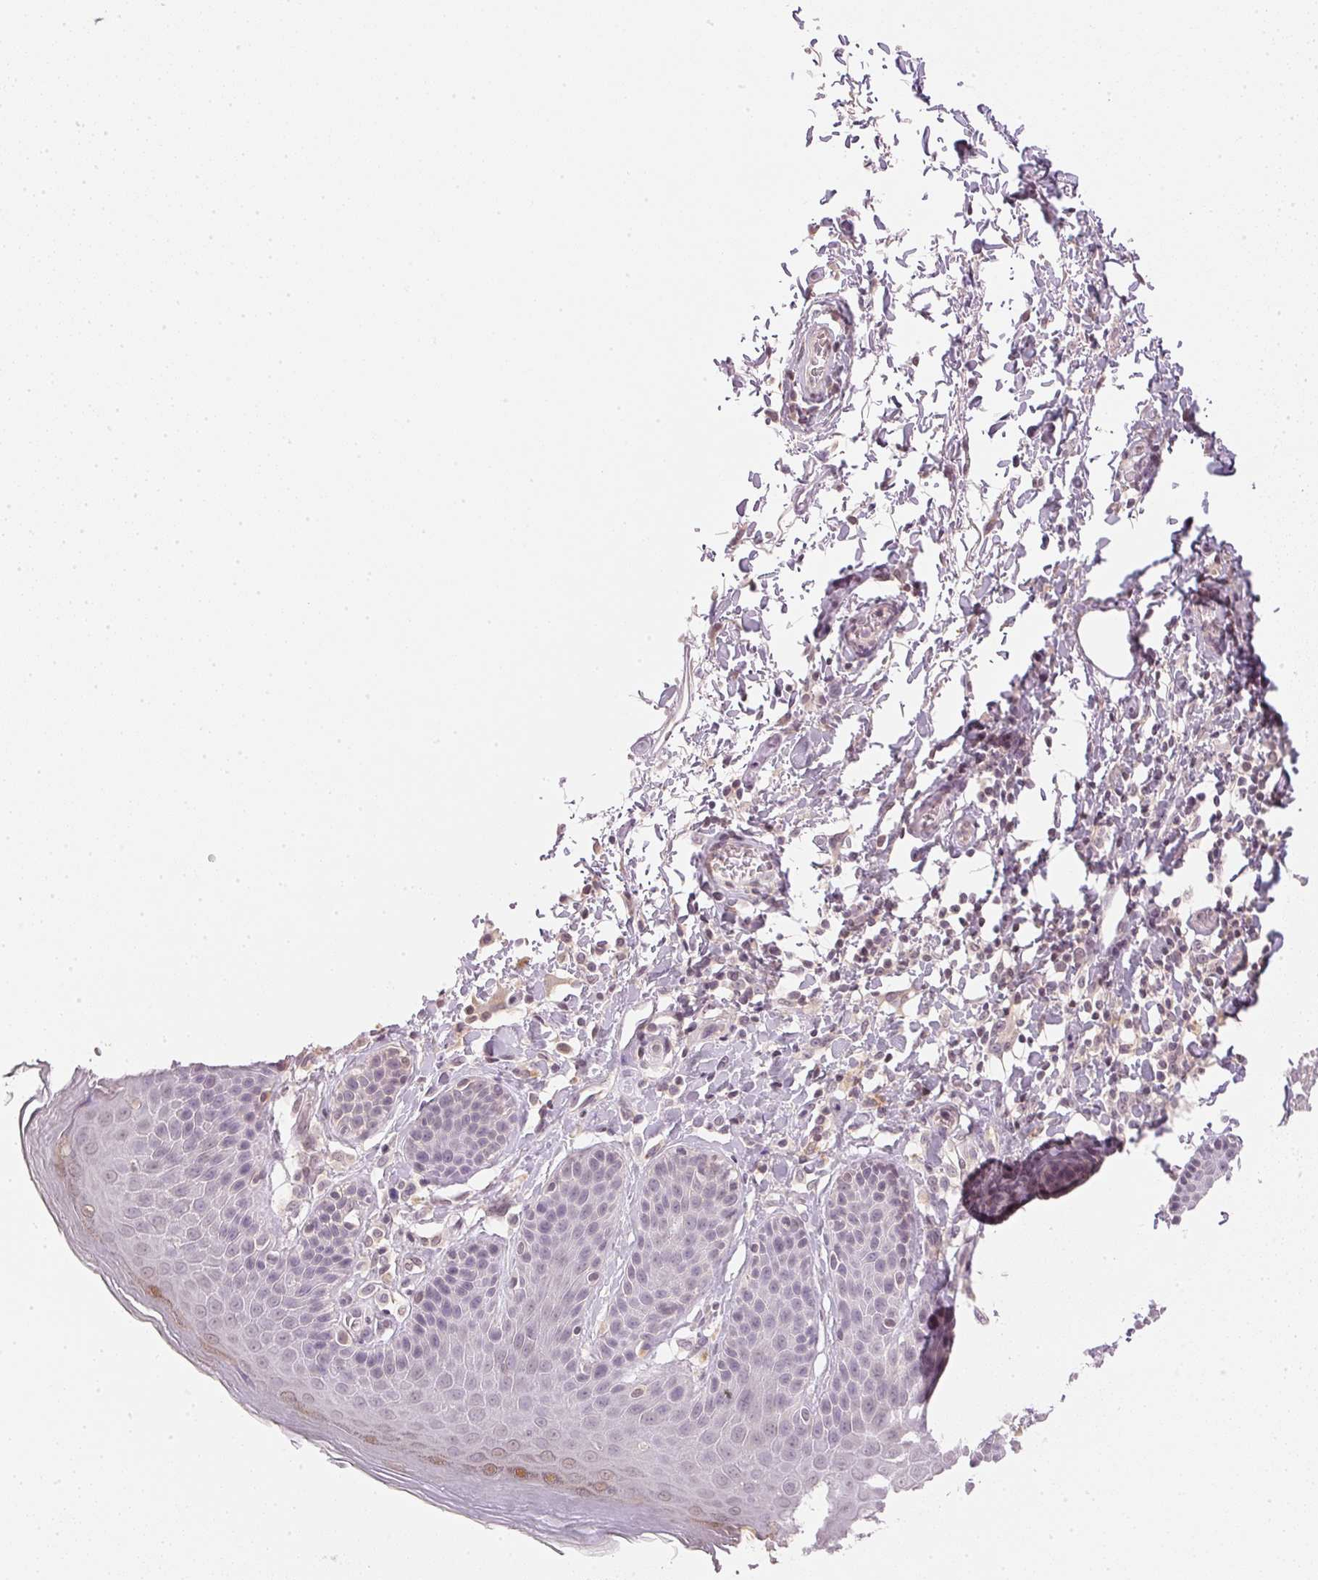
{"staining": {"intensity": "moderate", "quantity": "<25%", "location": "cytoplasmic/membranous"}, "tissue": "skin", "cell_type": "Epidermal cells", "image_type": "normal", "snomed": [{"axis": "morphology", "description": "Normal tissue, NOS"}, {"axis": "topography", "description": "Anal"}, {"axis": "topography", "description": "Peripheral nerve tissue"}], "caption": "Immunohistochemistry (IHC) staining of benign skin, which demonstrates low levels of moderate cytoplasmic/membranous expression in approximately <25% of epidermal cells indicating moderate cytoplasmic/membranous protein expression. The staining was performed using DAB (3,3'-diaminobenzidine) (brown) for protein detection and nuclei were counterstained in hematoxylin (blue).", "gene": "KPRP", "patient": {"sex": "male", "age": 51}}